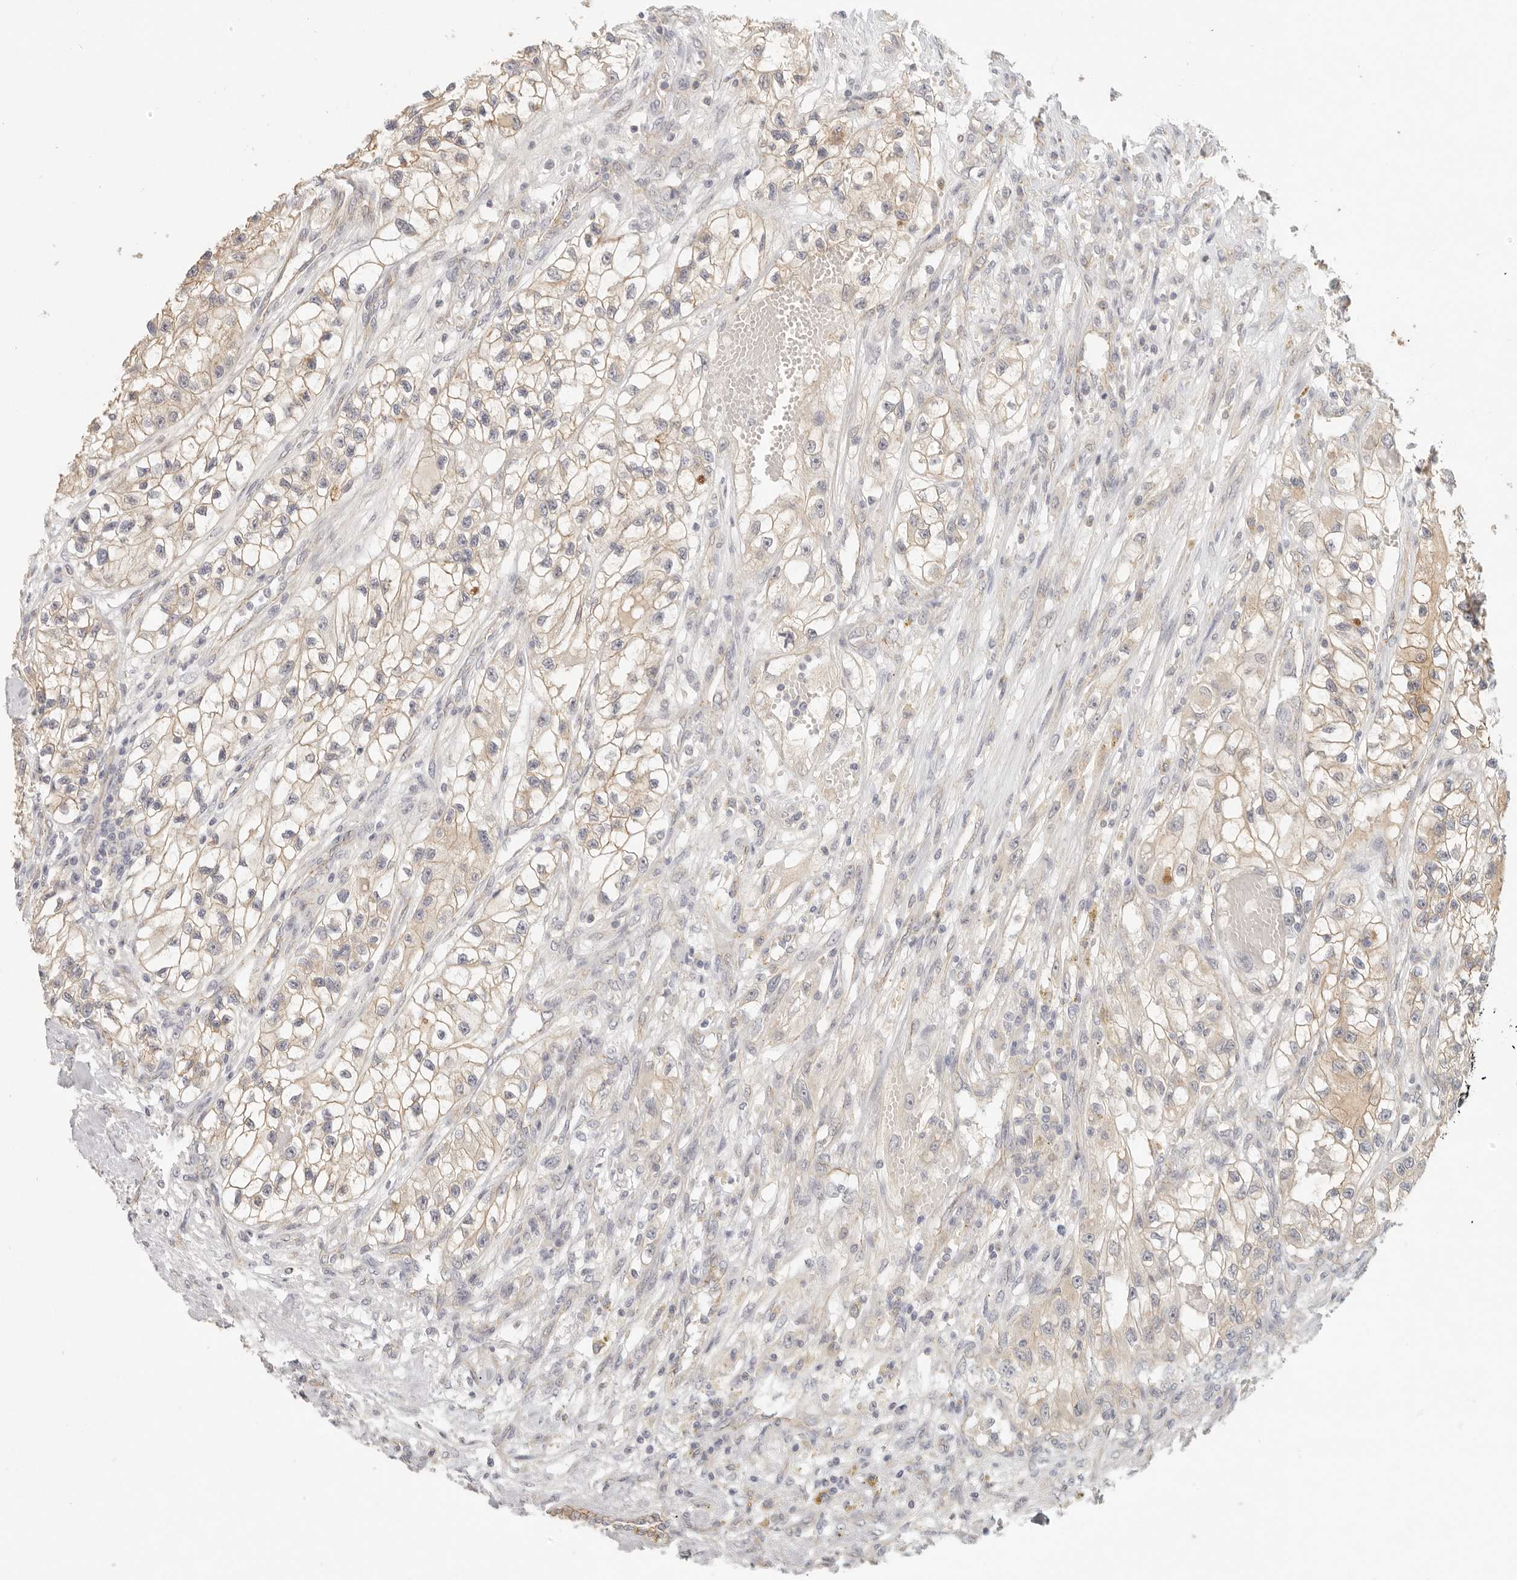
{"staining": {"intensity": "weak", "quantity": ">75%", "location": "cytoplasmic/membranous"}, "tissue": "renal cancer", "cell_type": "Tumor cells", "image_type": "cancer", "snomed": [{"axis": "morphology", "description": "Adenocarcinoma, NOS"}, {"axis": "topography", "description": "Kidney"}], "caption": "Immunohistochemical staining of human renal cancer reveals low levels of weak cytoplasmic/membranous positivity in about >75% of tumor cells. (DAB (3,3'-diaminobenzidine) IHC, brown staining for protein, blue staining for nuclei).", "gene": "ANXA9", "patient": {"sex": "female", "age": 57}}